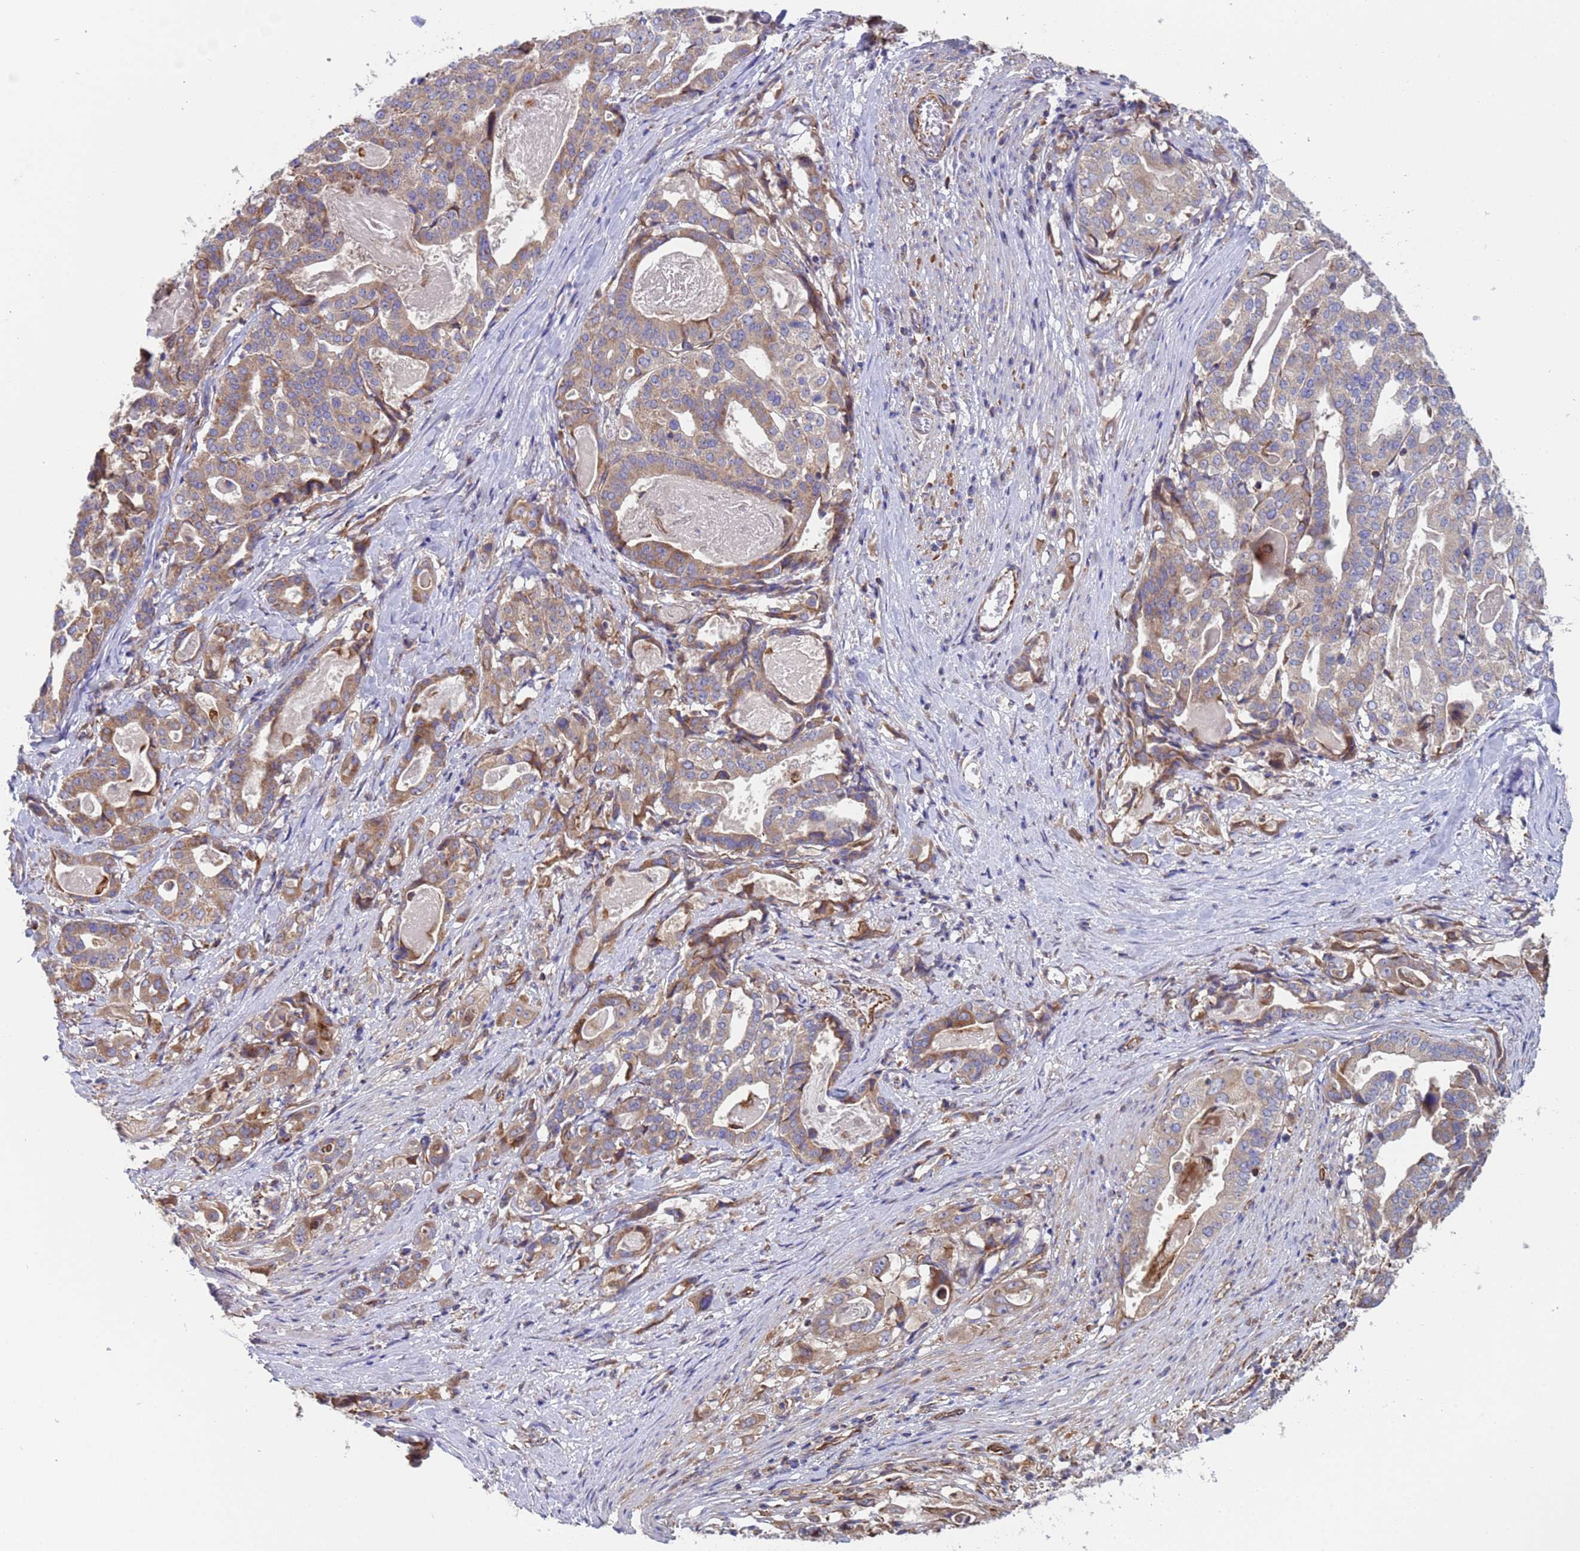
{"staining": {"intensity": "weak", "quantity": "25%-75%", "location": "cytoplasmic/membranous"}, "tissue": "stomach cancer", "cell_type": "Tumor cells", "image_type": "cancer", "snomed": [{"axis": "morphology", "description": "Adenocarcinoma, NOS"}, {"axis": "topography", "description": "Stomach"}], "caption": "Human stomach cancer (adenocarcinoma) stained for a protein (brown) shows weak cytoplasmic/membranous positive positivity in about 25%-75% of tumor cells.", "gene": "NUDT12", "patient": {"sex": "male", "age": 48}}